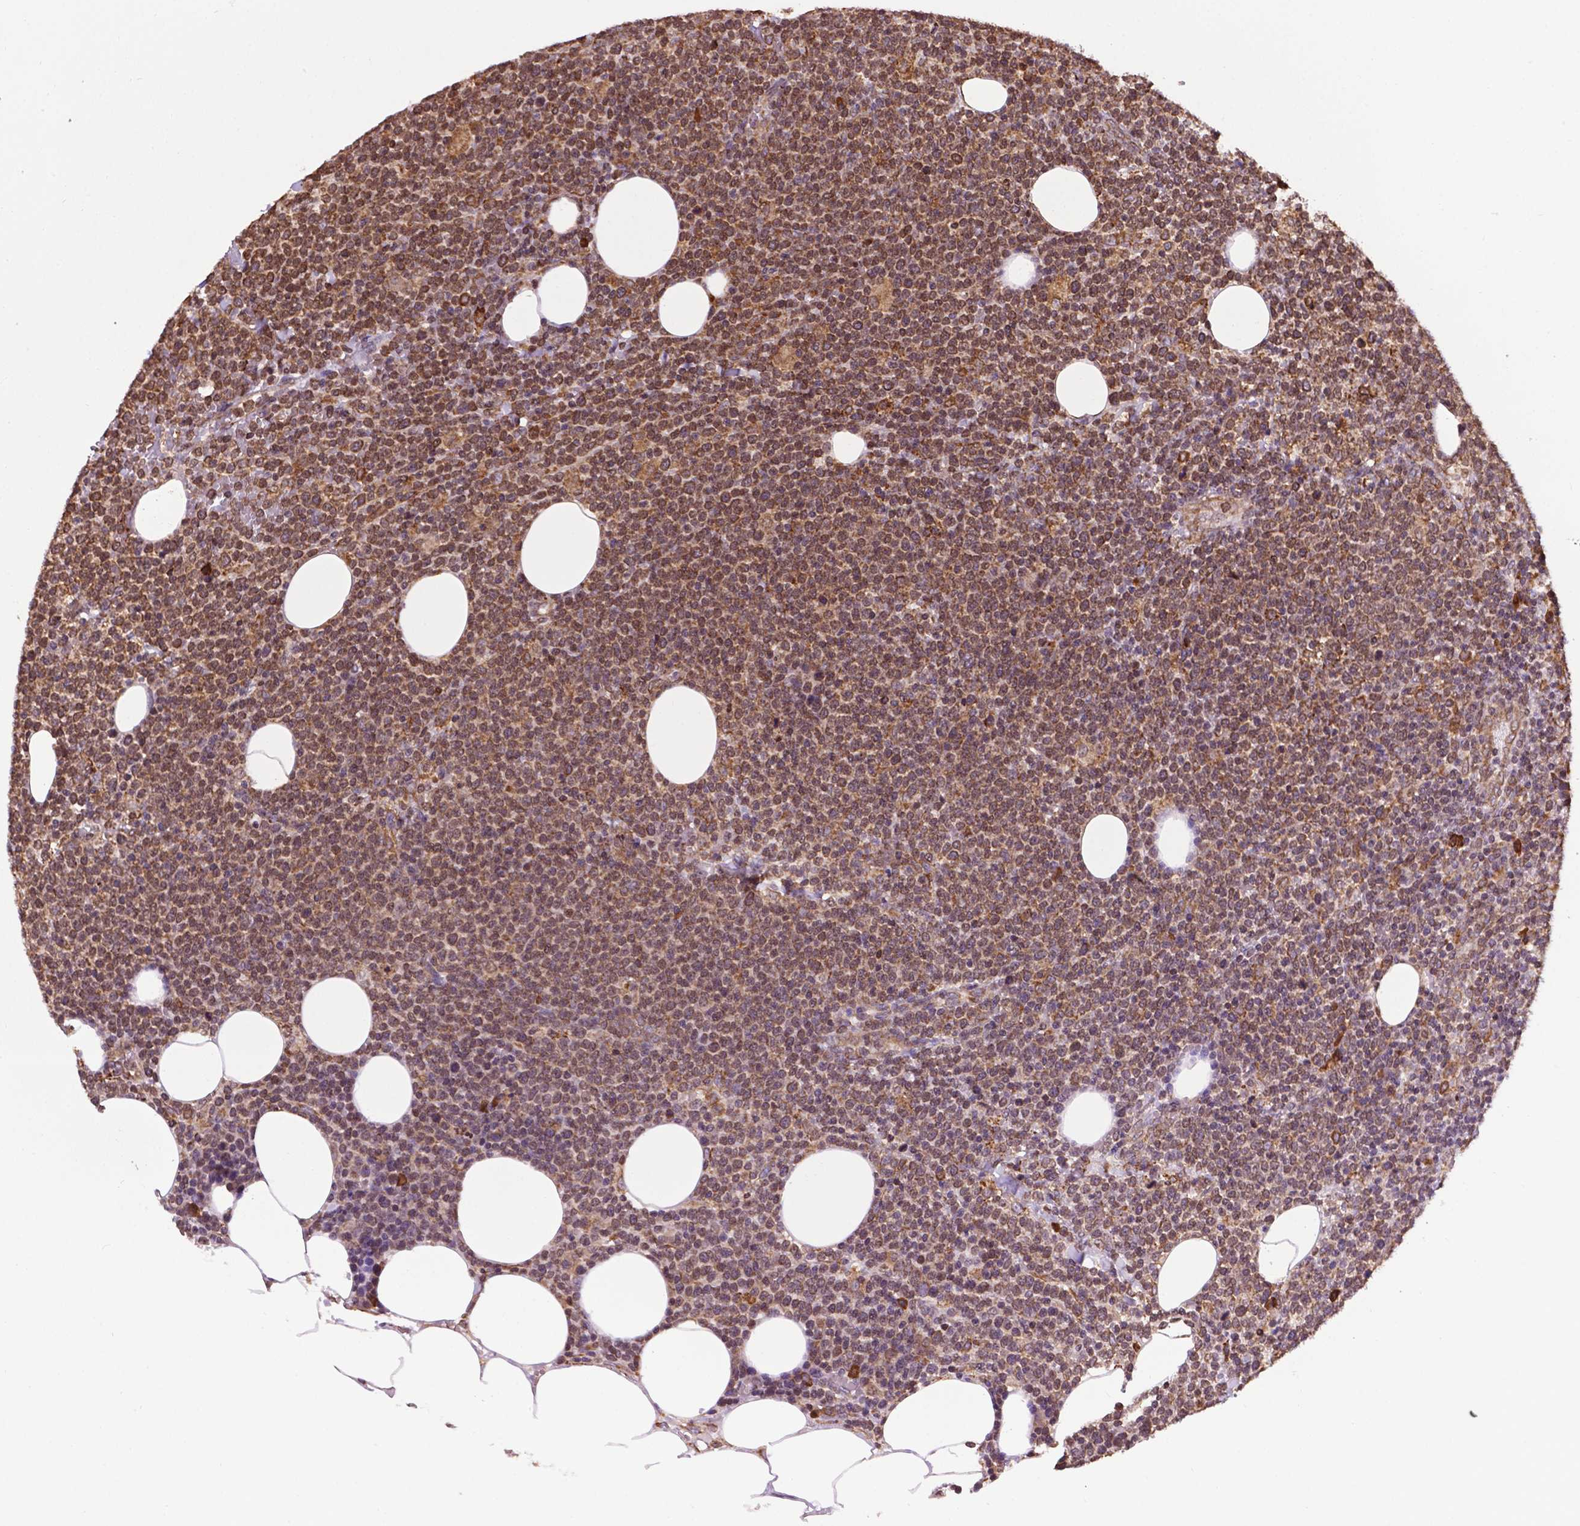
{"staining": {"intensity": "moderate", "quantity": "25%-75%", "location": "cytoplasmic/membranous"}, "tissue": "lymphoma", "cell_type": "Tumor cells", "image_type": "cancer", "snomed": [{"axis": "morphology", "description": "Malignant lymphoma, non-Hodgkin's type, High grade"}, {"axis": "topography", "description": "Lymph node"}], "caption": "Moderate cytoplasmic/membranous expression for a protein is present in about 25%-75% of tumor cells of lymphoma using IHC.", "gene": "GANAB", "patient": {"sex": "male", "age": 61}}